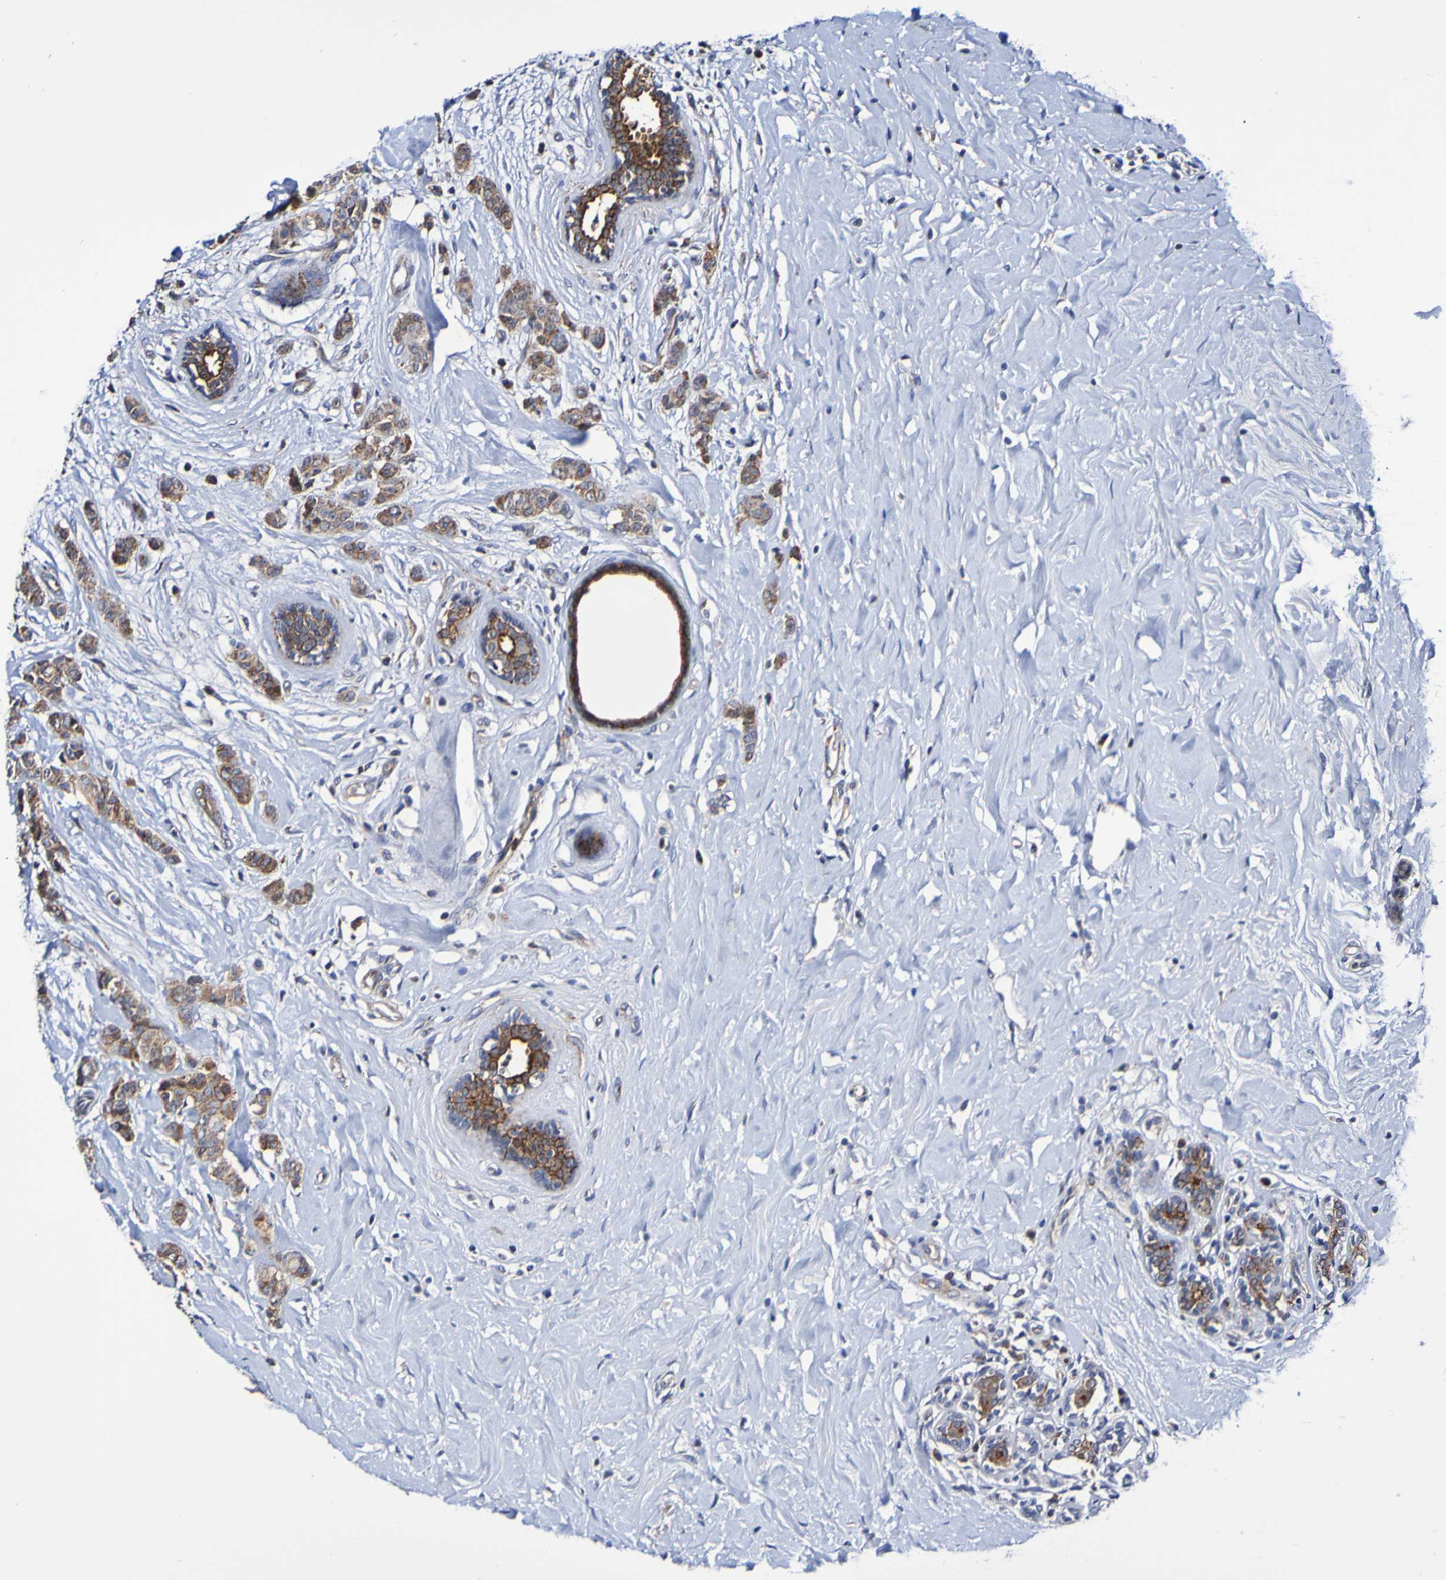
{"staining": {"intensity": "moderate", "quantity": ">75%", "location": "cytoplasmic/membranous"}, "tissue": "breast cancer", "cell_type": "Tumor cells", "image_type": "cancer", "snomed": [{"axis": "morphology", "description": "Normal tissue, NOS"}, {"axis": "morphology", "description": "Duct carcinoma"}, {"axis": "topography", "description": "Breast"}], "caption": "High-magnification brightfield microscopy of breast cancer stained with DAB (3,3'-diaminobenzidine) (brown) and counterstained with hematoxylin (blue). tumor cells exhibit moderate cytoplasmic/membranous staining is identified in about>75% of cells. (DAB (3,3'-diaminobenzidine) IHC, brown staining for protein, blue staining for nuclei).", "gene": "GJB1", "patient": {"sex": "female", "age": 40}}